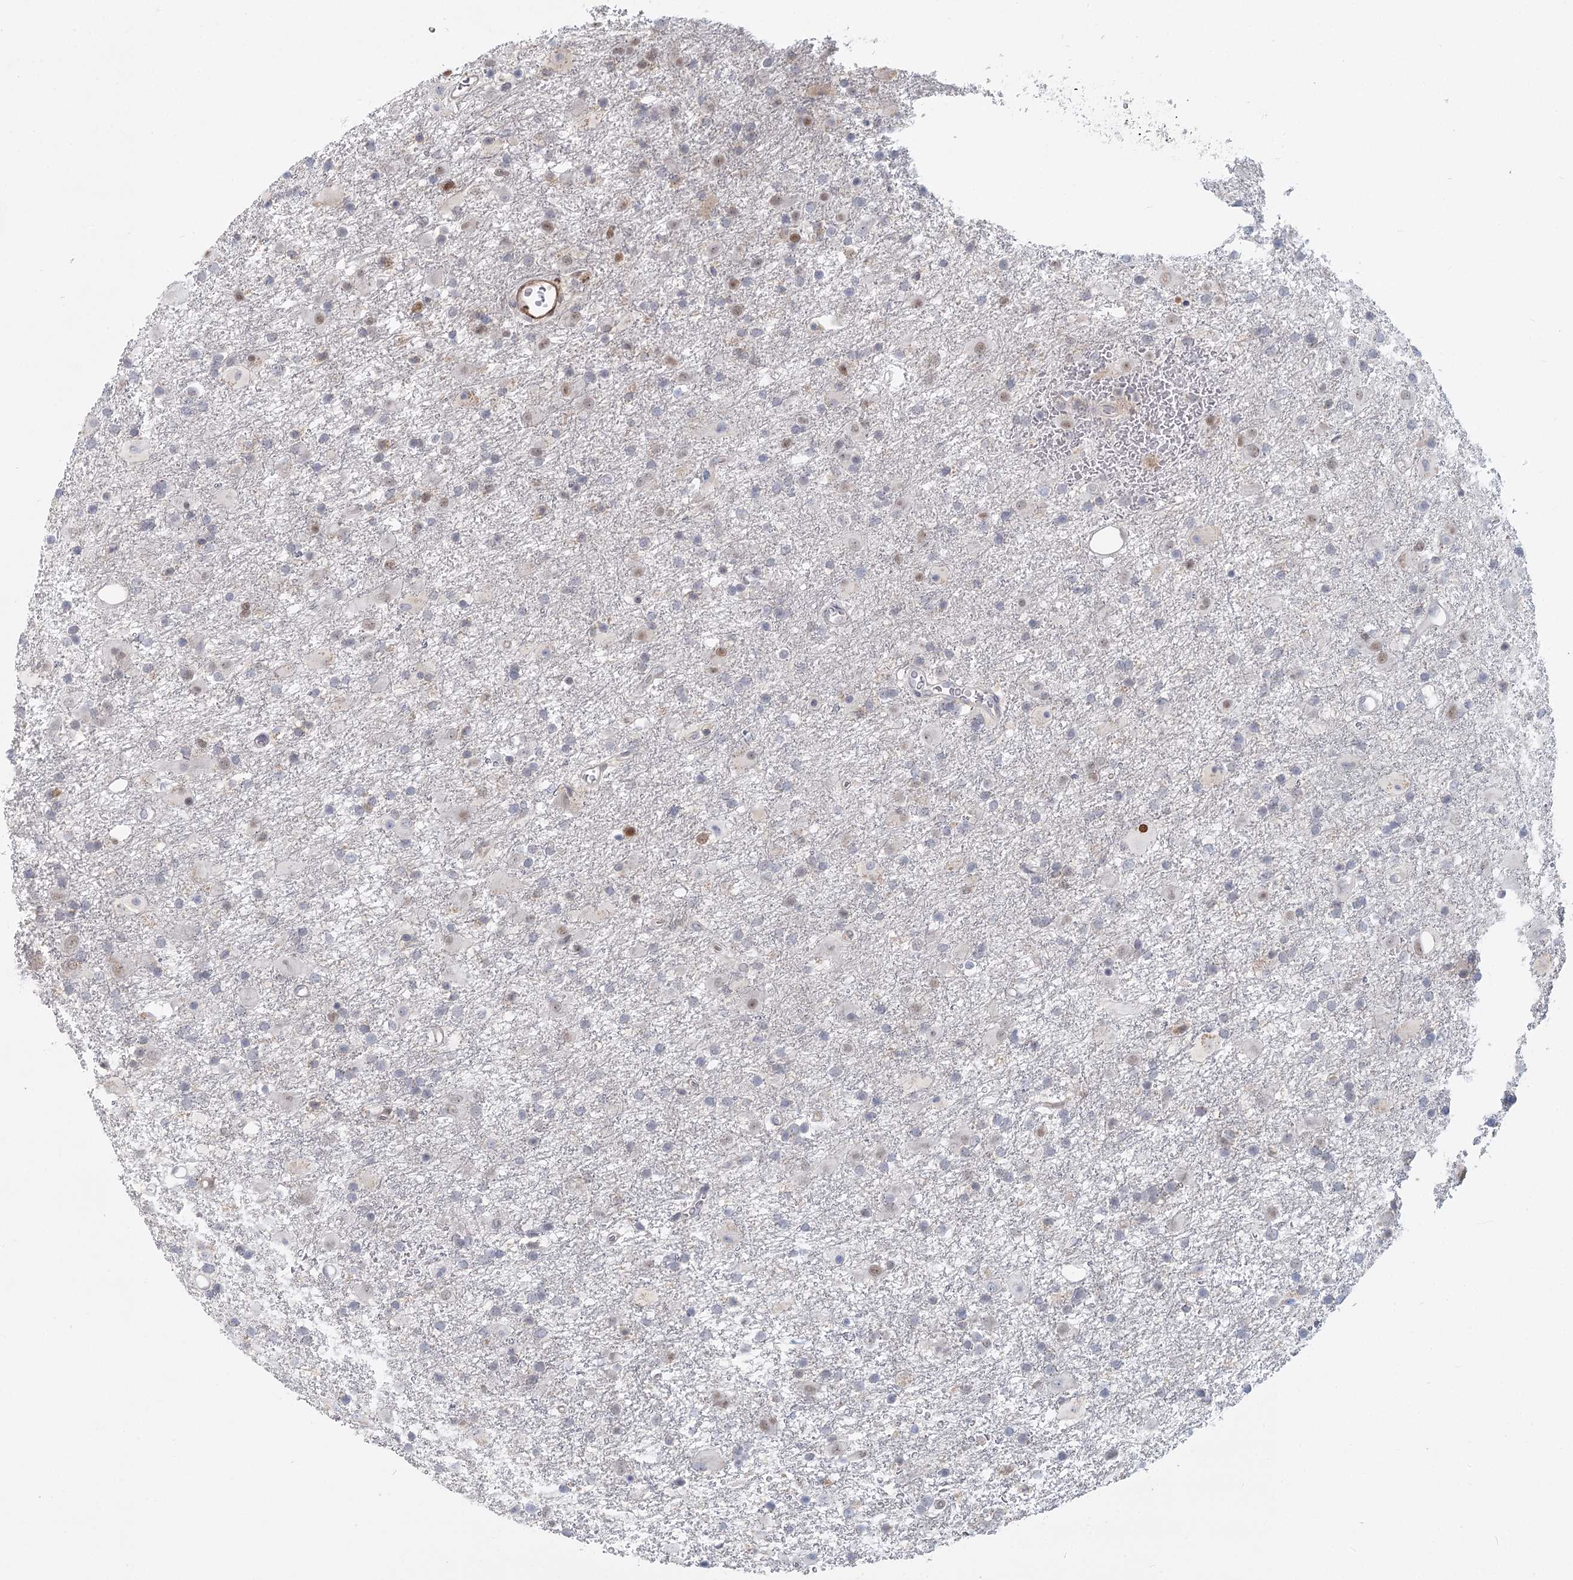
{"staining": {"intensity": "moderate", "quantity": "<25%", "location": "nuclear"}, "tissue": "glioma", "cell_type": "Tumor cells", "image_type": "cancer", "snomed": [{"axis": "morphology", "description": "Glioma, malignant, Low grade"}, {"axis": "topography", "description": "Brain"}], "caption": "Malignant low-grade glioma tissue reveals moderate nuclear positivity in approximately <25% of tumor cells", "gene": "USP11", "patient": {"sex": "male", "age": 65}}